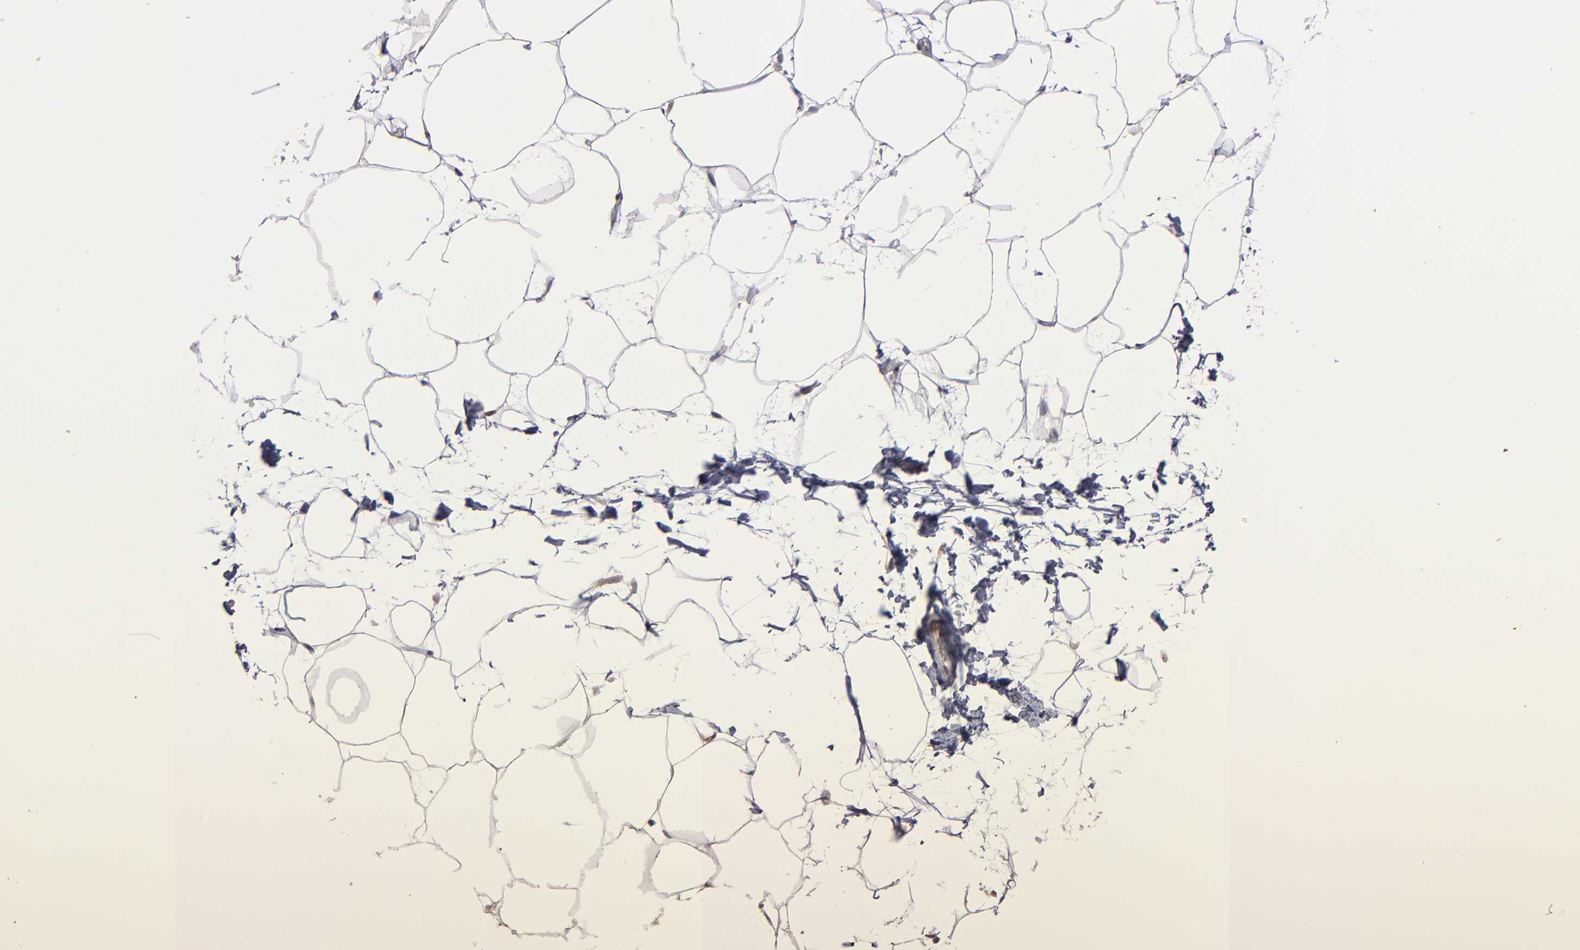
{"staining": {"intensity": "weak", "quantity": "25%-75%", "location": "cytoplasmic/membranous"}, "tissue": "adipose tissue", "cell_type": "Adipocytes", "image_type": "normal", "snomed": [{"axis": "morphology", "description": "Normal tissue, NOS"}, {"axis": "morphology", "description": "Duct carcinoma"}, {"axis": "topography", "description": "Breast"}, {"axis": "topography", "description": "Adipose tissue"}], "caption": "DAB (3,3'-diaminobenzidine) immunohistochemical staining of unremarkable adipose tissue demonstrates weak cytoplasmic/membranous protein expression in approximately 25%-75% of adipocytes.", "gene": "NDRG2", "patient": {"sex": "female", "age": 37}}